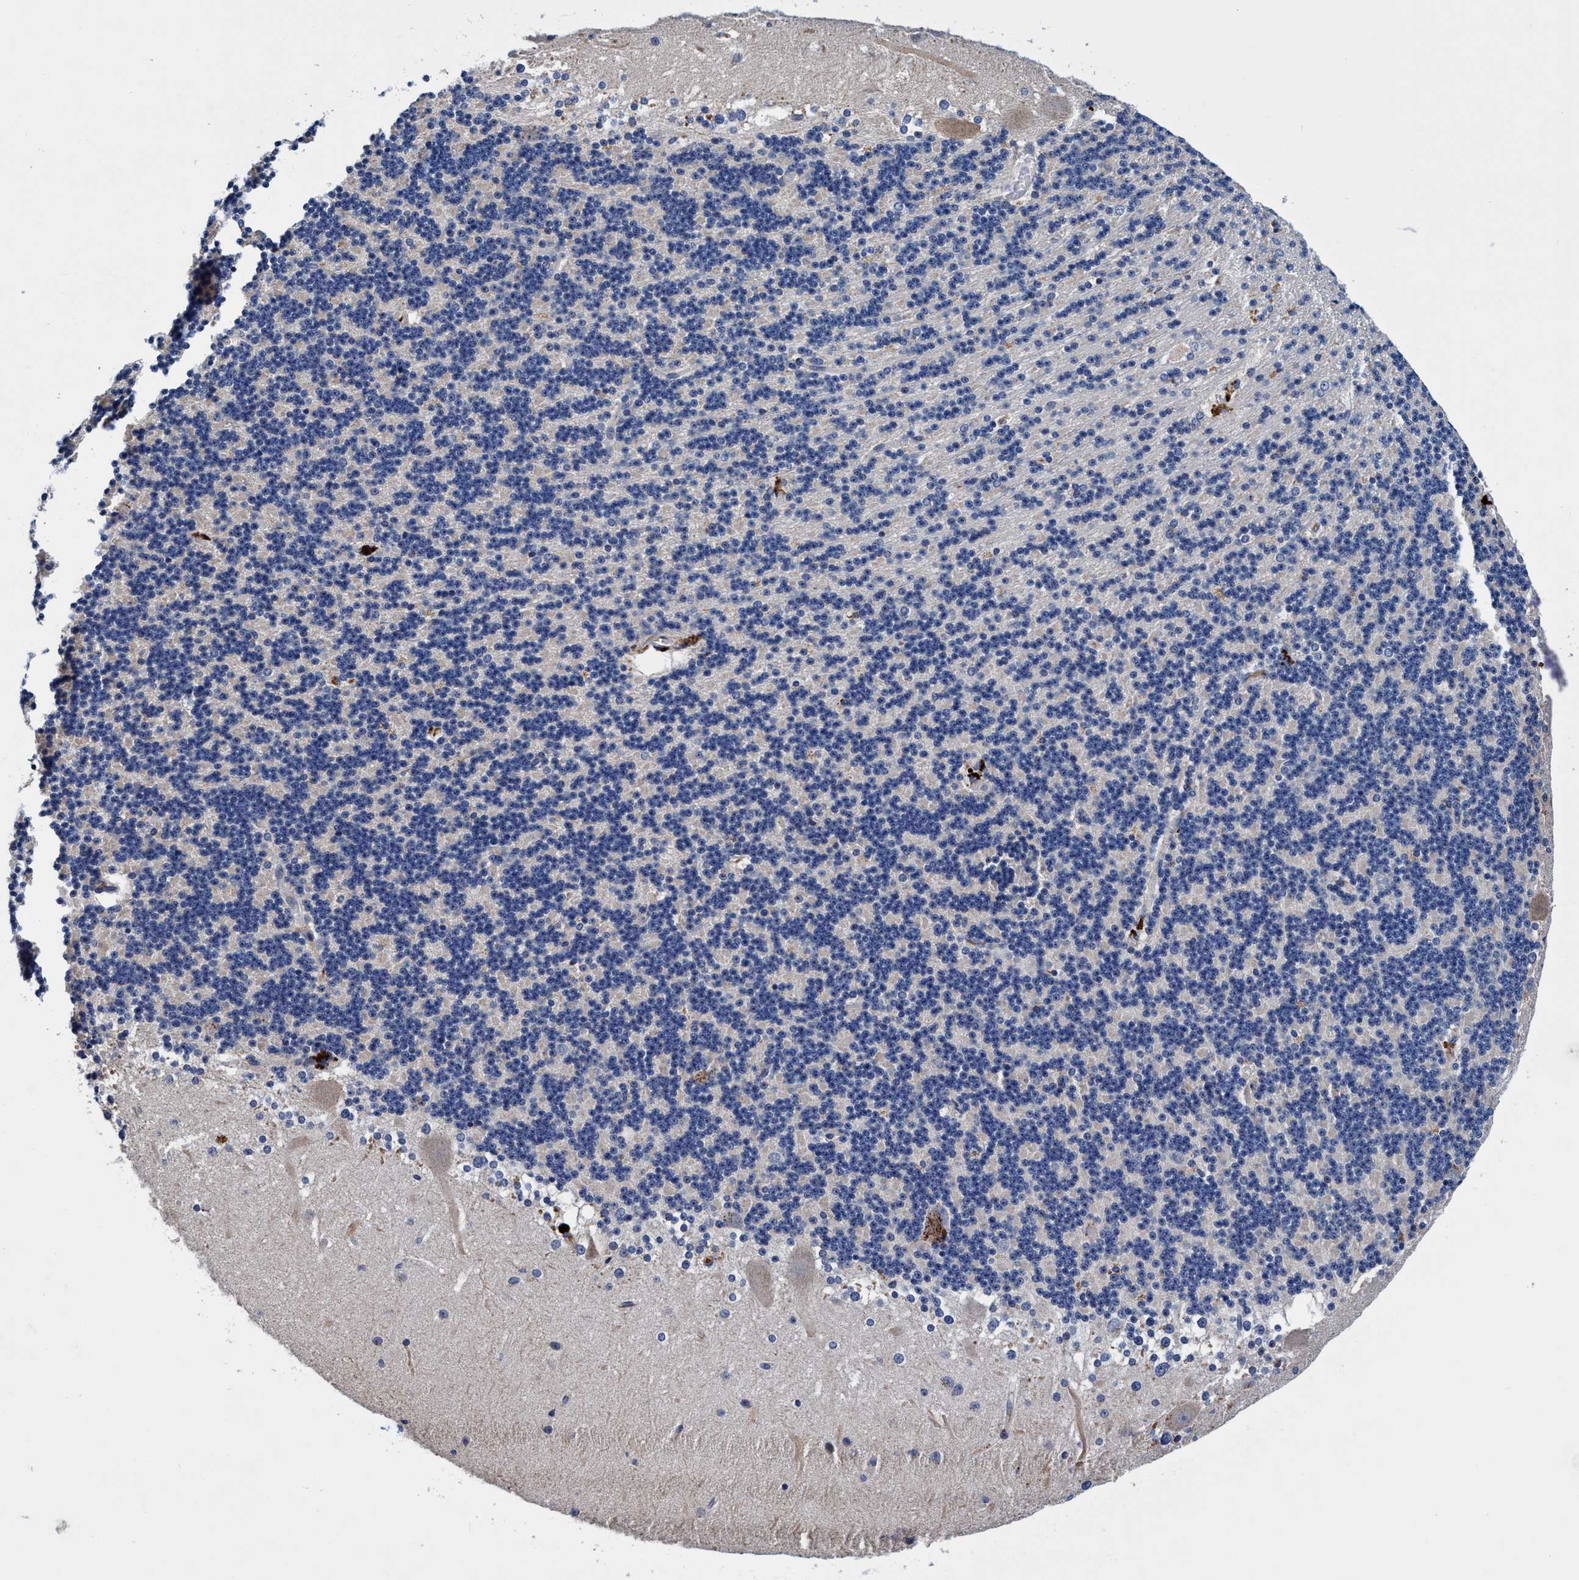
{"staining": {"intensity": "negative", "quantity": "none", "location": "none"}, "tissue": "cerebellum", "cell_type": "Cells in granular layer", "image_type": "normal", "snomed": [{"axis": "morphology", "description": "Normal tissue, NOS"}, {"axis": "topography", "description": "Cerebellum"}], "caption": "DAB (3,3'-diaminobenzidine) immunohistochemical staining of normal human cerebellum demonstrates no significant staining in cells in granular layer.", "gene": "RNF208", "patient": {"sex": "female", "age": 19}}